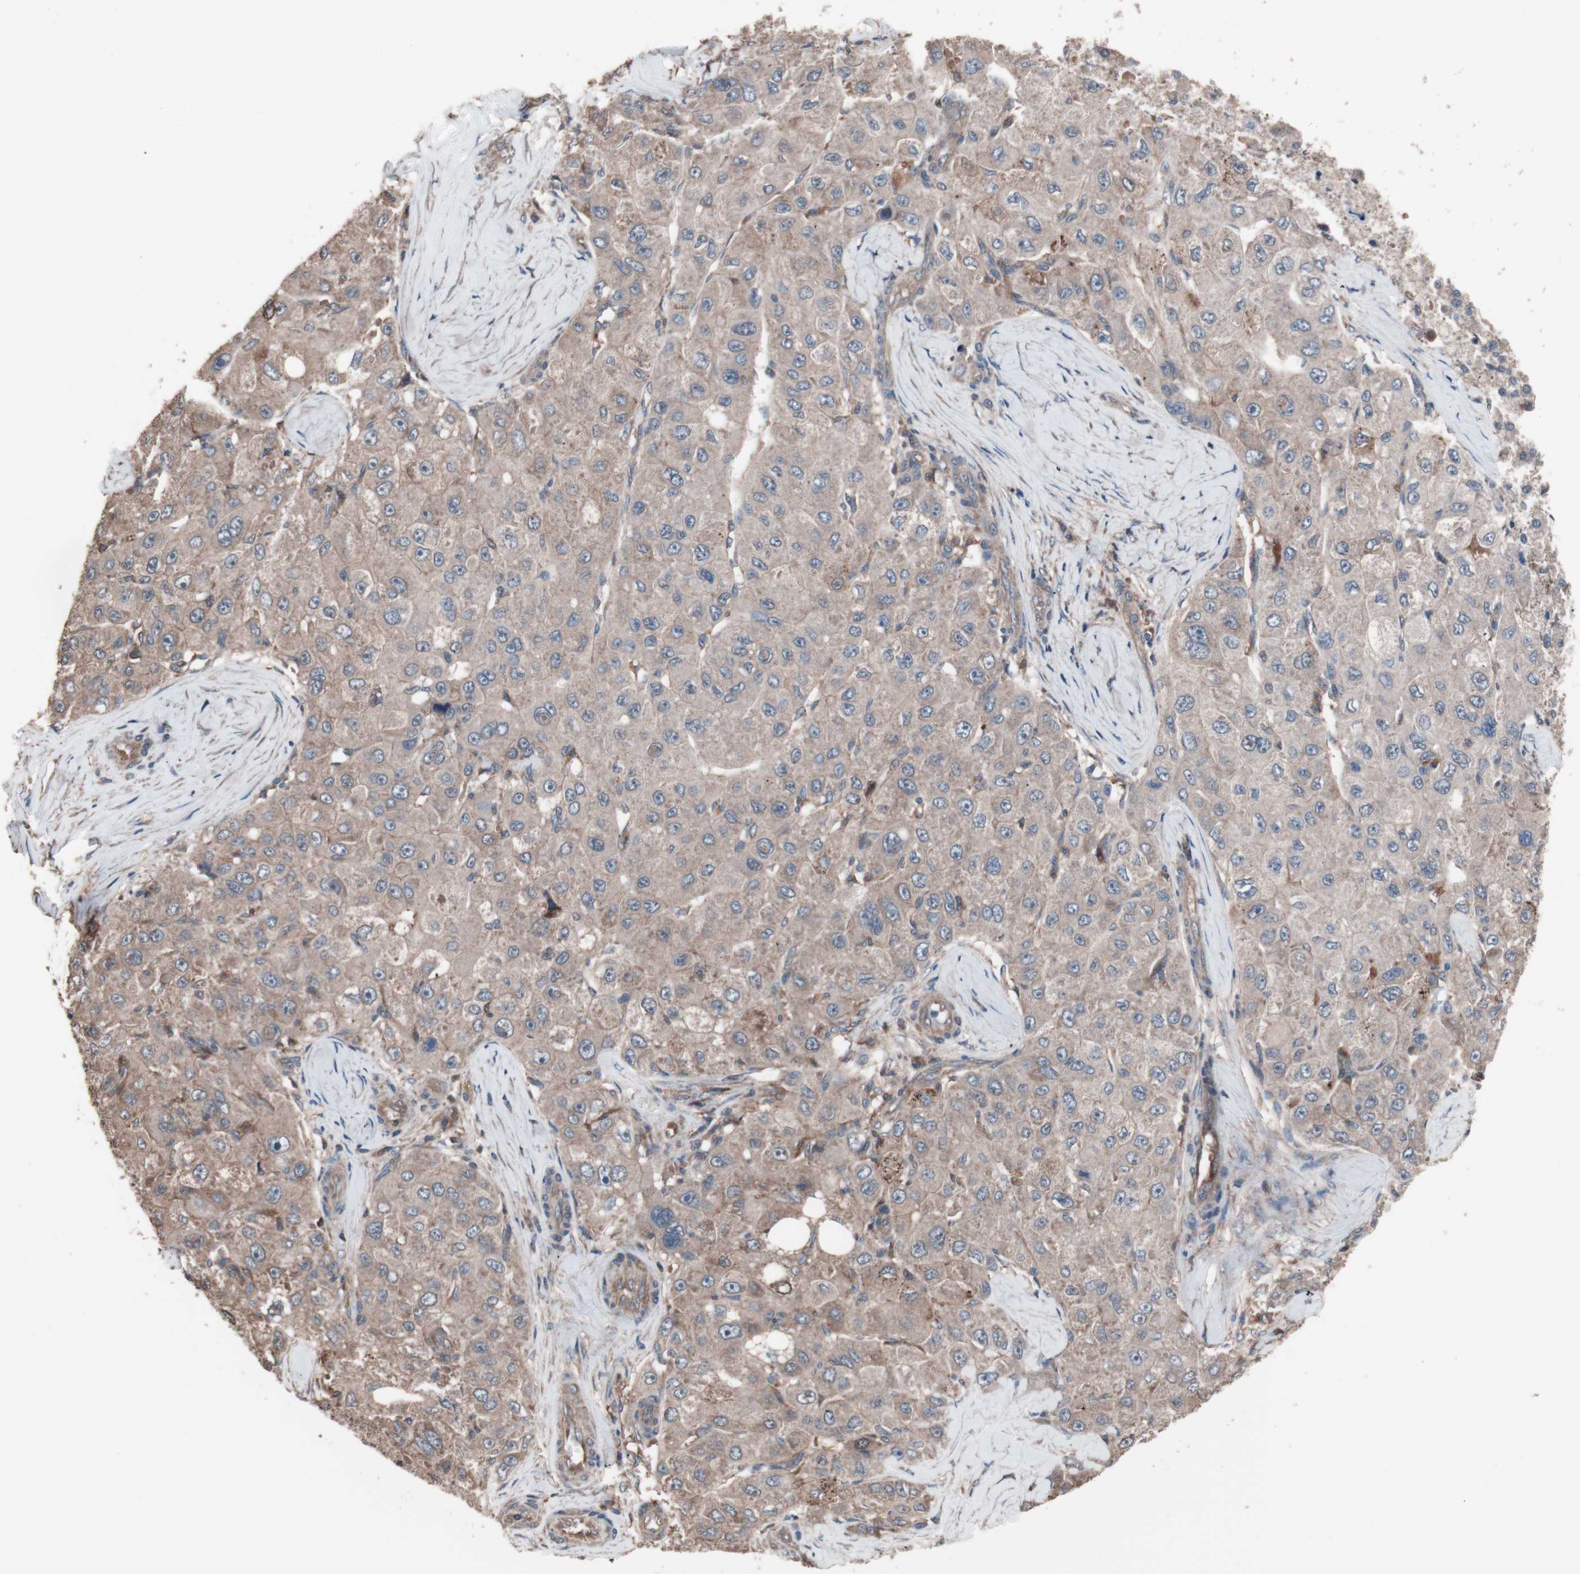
{"staining": {"intensity": "weak", "quantity": ">75%", "location": "cytoplasmic/membranous"}, "tissue": "liver cancer", "cell_type": "Tumor cells", "image_type": "cancer", "snomed": [{"axis": "morphology", "description": "Carcinoma, Hepatocellular, NOS"}, {"axis": "topography", "description": "Liver"}], "caption": "DAB immunohistochemical staining of human liver hepatocellular carcinoma displays weak cytoplasmic/membranous protein staining in approximately >75% of tumor cells.", "gene": "ATG7", "patient": {"sex": "male", "age": 80}}